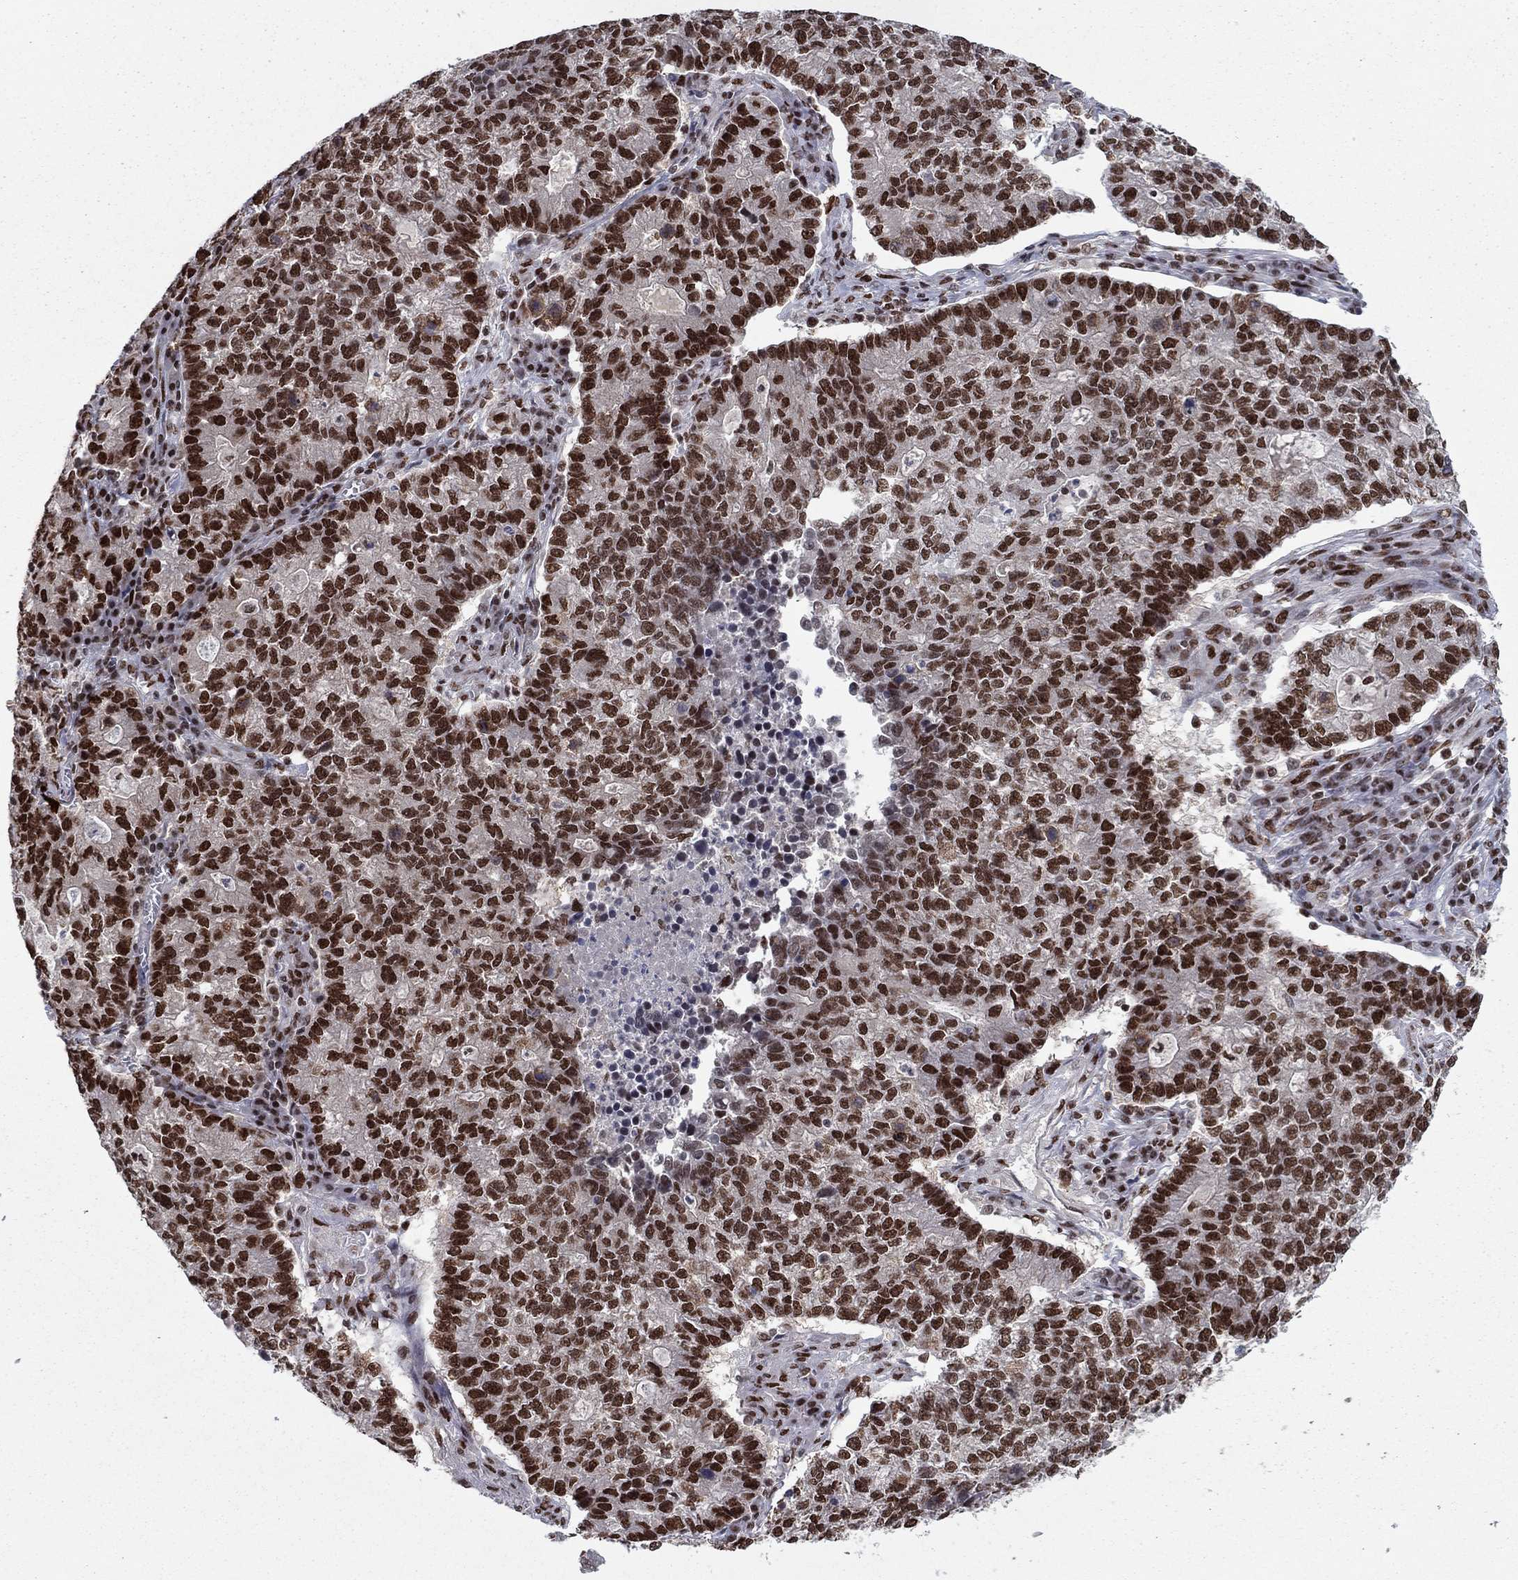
{"staining": {"intensity": "strong", "quantity": ">75%", "location": "nuclear"}, "tissue": "lung cancer", "cell_type": "Tumor cells", "image_type": "cancer", "snomed": [{"axis": "morphology", "description": "Adenocarcinoma, NOS"}, {"axis": "topography", "description": "Lung"}], "caption": "Lung cancer tissue exhibits strong nuclear expression in about >75% of tumor cells, visualized by immunohistochemistry.", "gene": "USP54", "patient": {"sex": "male", "age": 57}}